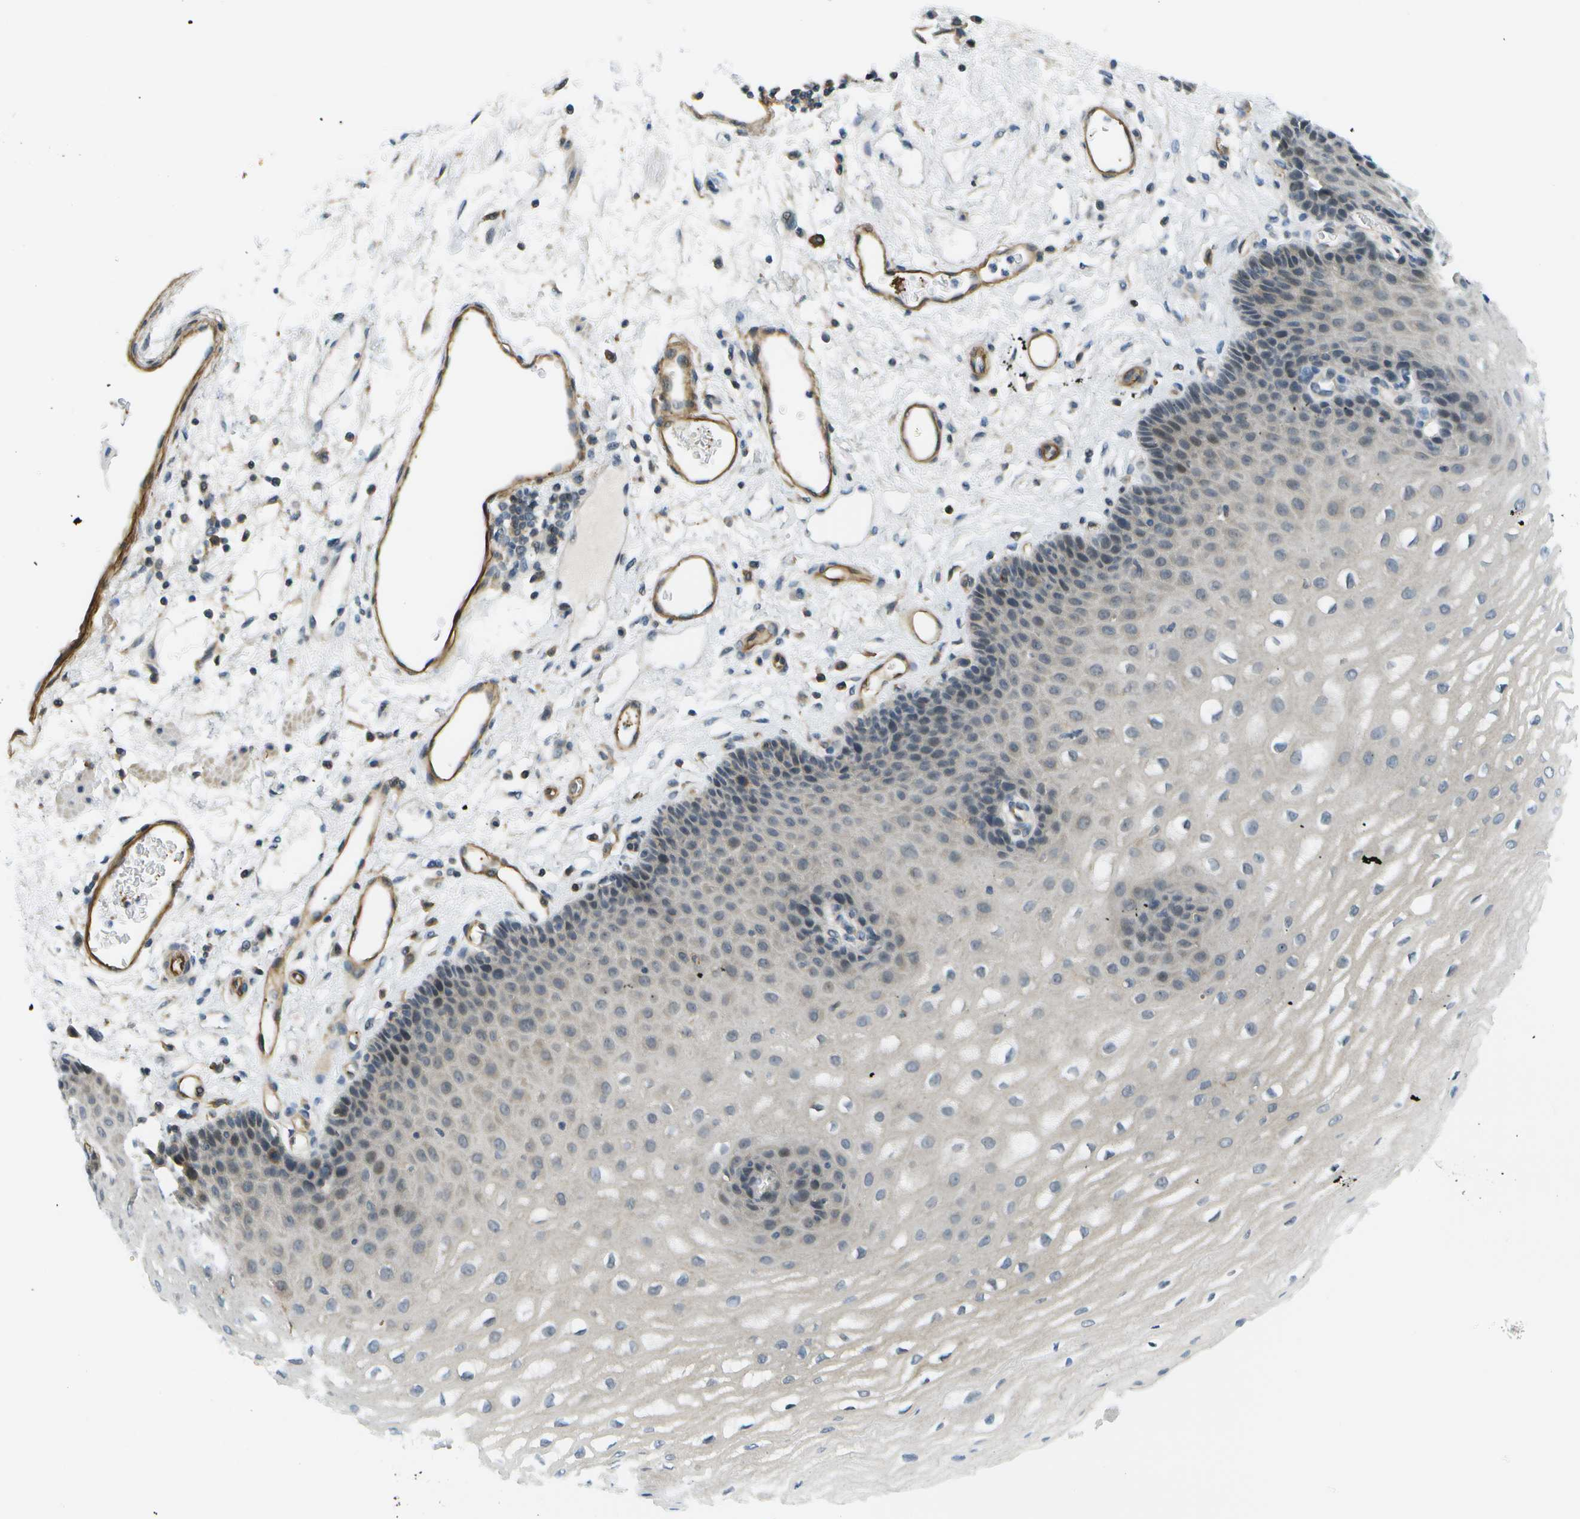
{"staining": {"intensity": "negative", "quantity": "none", "location": "none"}, "tissue": "esophagus", "cell_type": "Squamous epithelial cells", "image_type": "normal", "snomed": [{"axis": "morphology", "description": "Normal tissue, NOS"}, {"axis": "topography", "description": "Esophagus"}], "caption": "An image of human esophagus is negative for staining in squamous epithelial cells. Brightfield microscopy of immunohistochemistry stained with DAB (brown) and hematoxylin (blue), captured at high magnification.", "gene": "KIAA0040", "patient": {"sex": "male", "age": 54}}